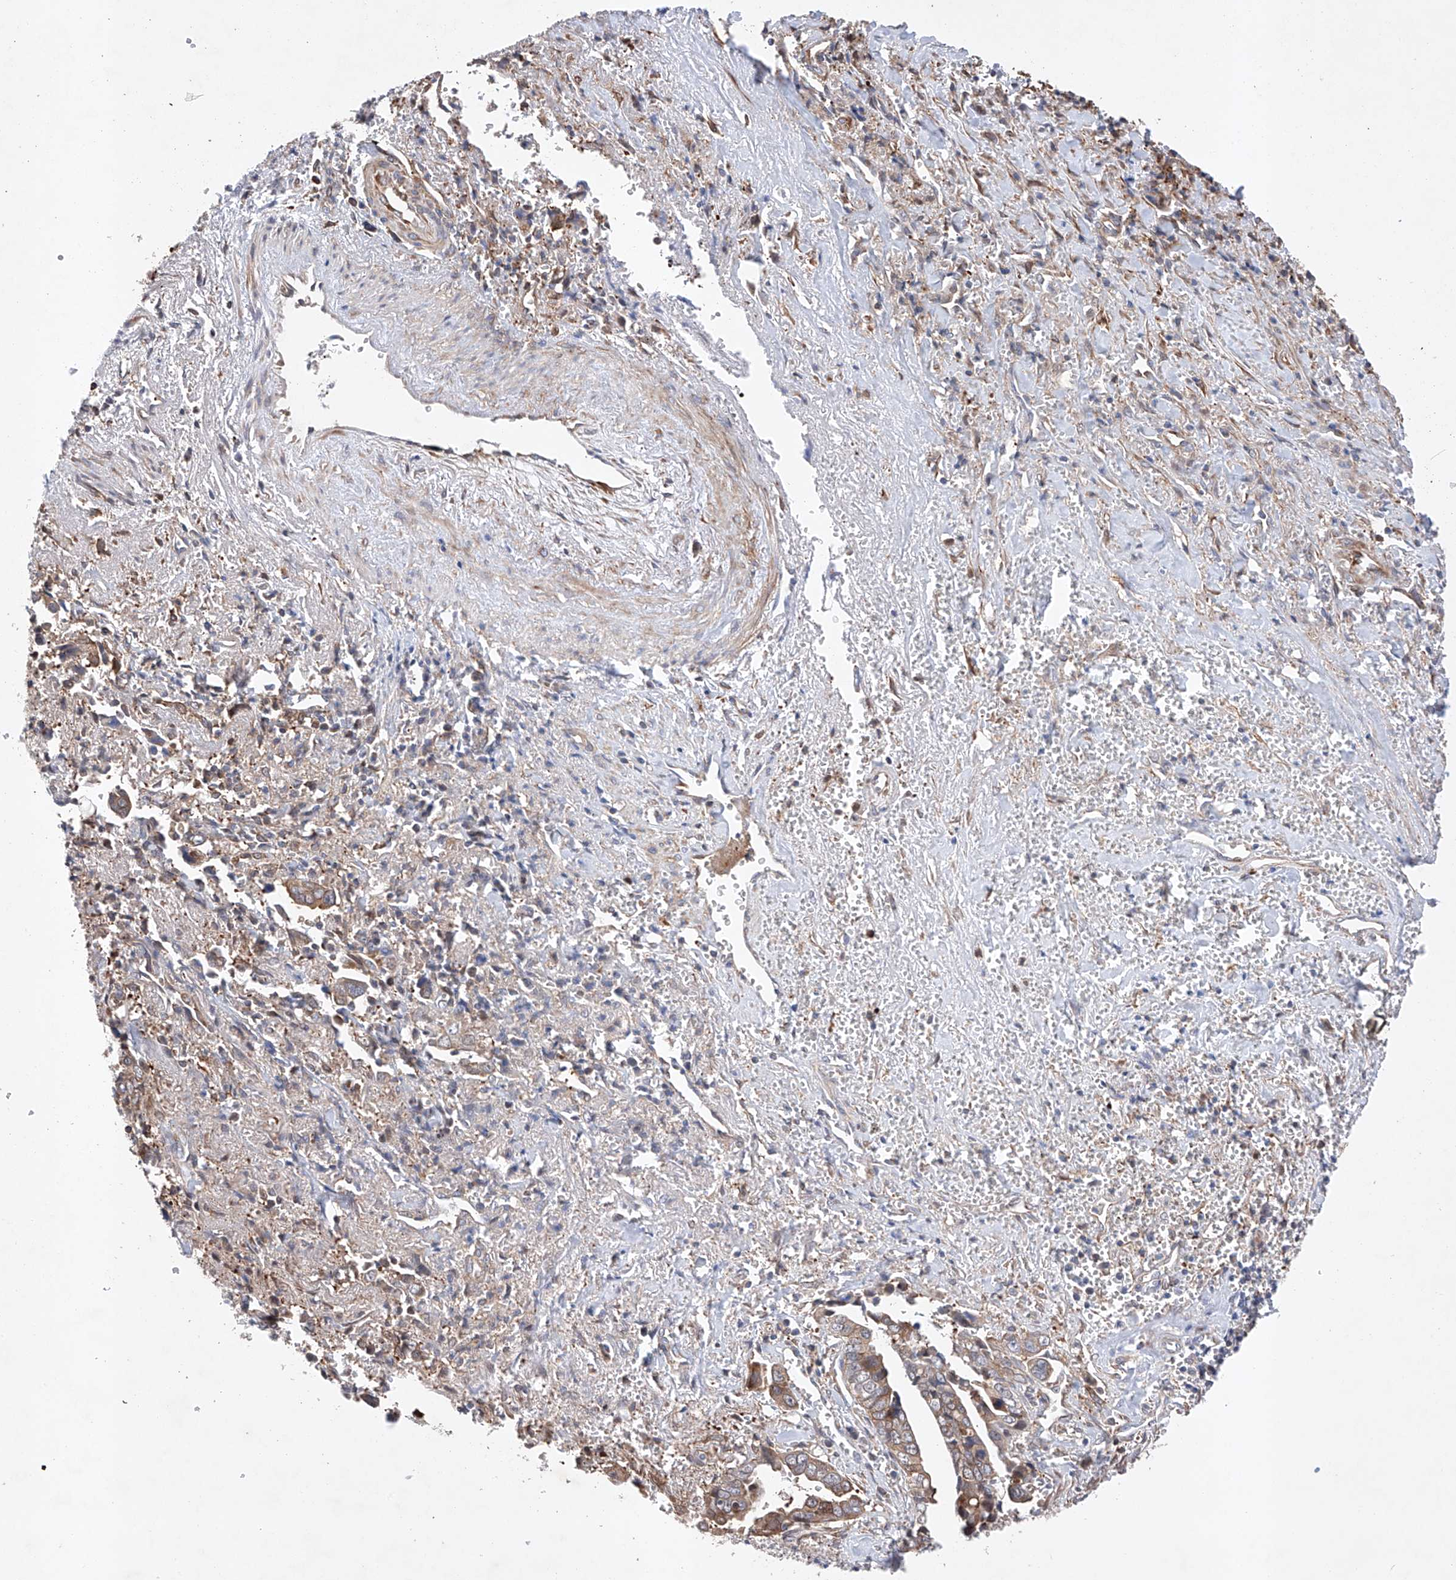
{"staining": {"intensity": "moderate", "quantity": ">75%", "location": "cytoplasmic/membranous"}, "tissue": "liver cancer", "cell_type": "Tumor cells", "image_type": "cancer", "snomed": [{"axis": "morphology", "description": "Cholangiocarcinoma"}, {"axis": "topography", "description": "Liver"}], "caption": "Liver cancer (cholangiocarcinoma) was stained to show a protein in brown. There is medium levels of moderate cytoplasmic/membranous positivity in about >75% of tumor cells.", "gene": "TIMM23", "patient": {"sex": "female", "age": 79}}